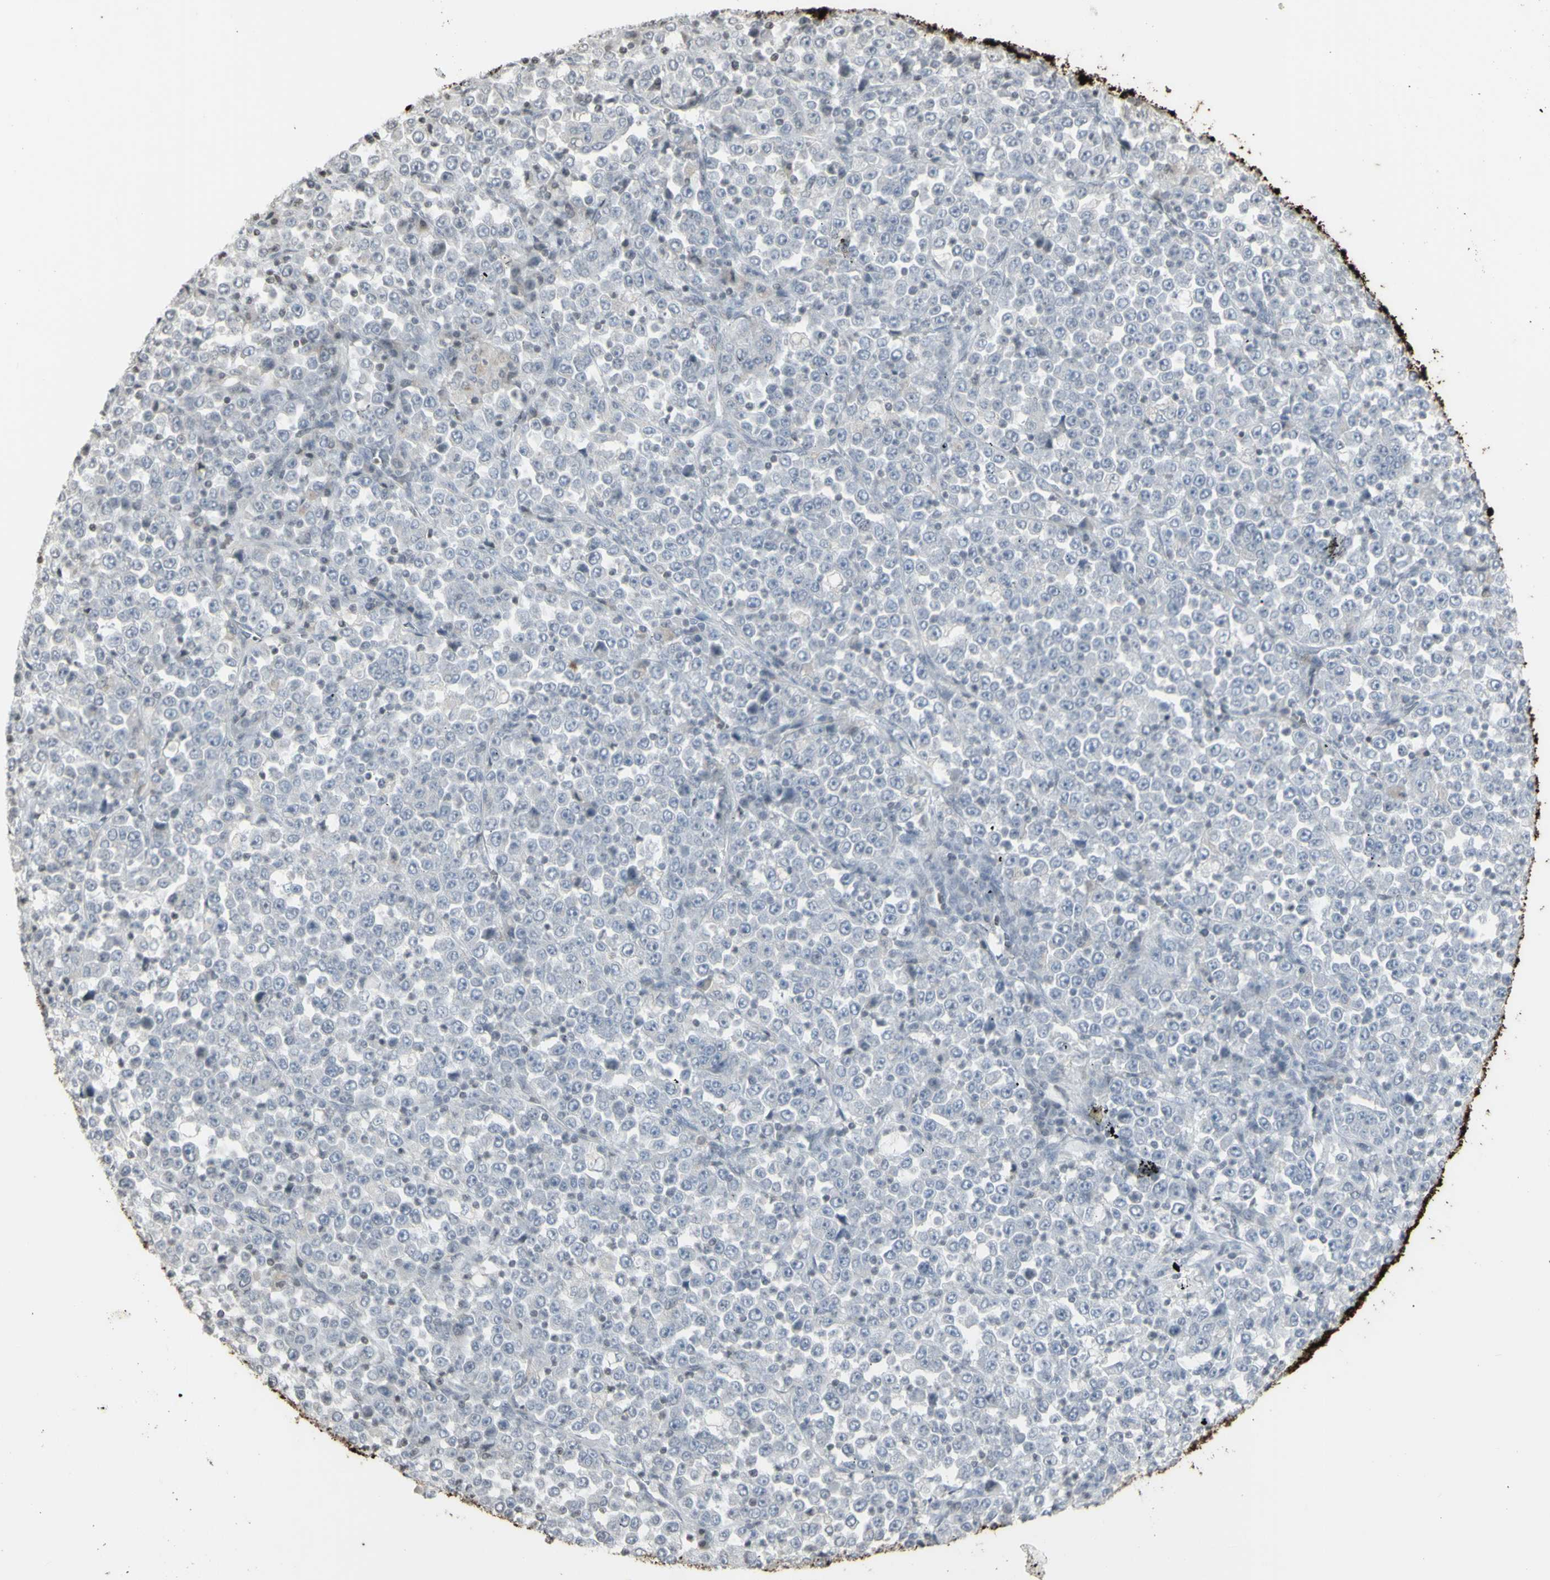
{"staining": {"intensity": "negative", "quantity": "none", "location": "none"}, "tissue": "stomach cancer", "cell_type": "Tumor cells", "image_type": "cancer", "snomed": [{"axis": "morphology", "description": "Normal tissue, NOS"}, {"axis": "morphology", "description": "Adenocarcinoma, NOS"}, {"axis": "topography", "description": "Stomach, upper"}, {"axis": "topography", "description": "Stomach"}], "caption": "High magnification brightfield microscopy of stomach adenocarcinoma stained with DAB (brown) and counterstained with hematoxylin (blue): tumor cells show no significant staining.", "gene": "MUC5AC", "patient": {"sex": "male", "age": 59}}